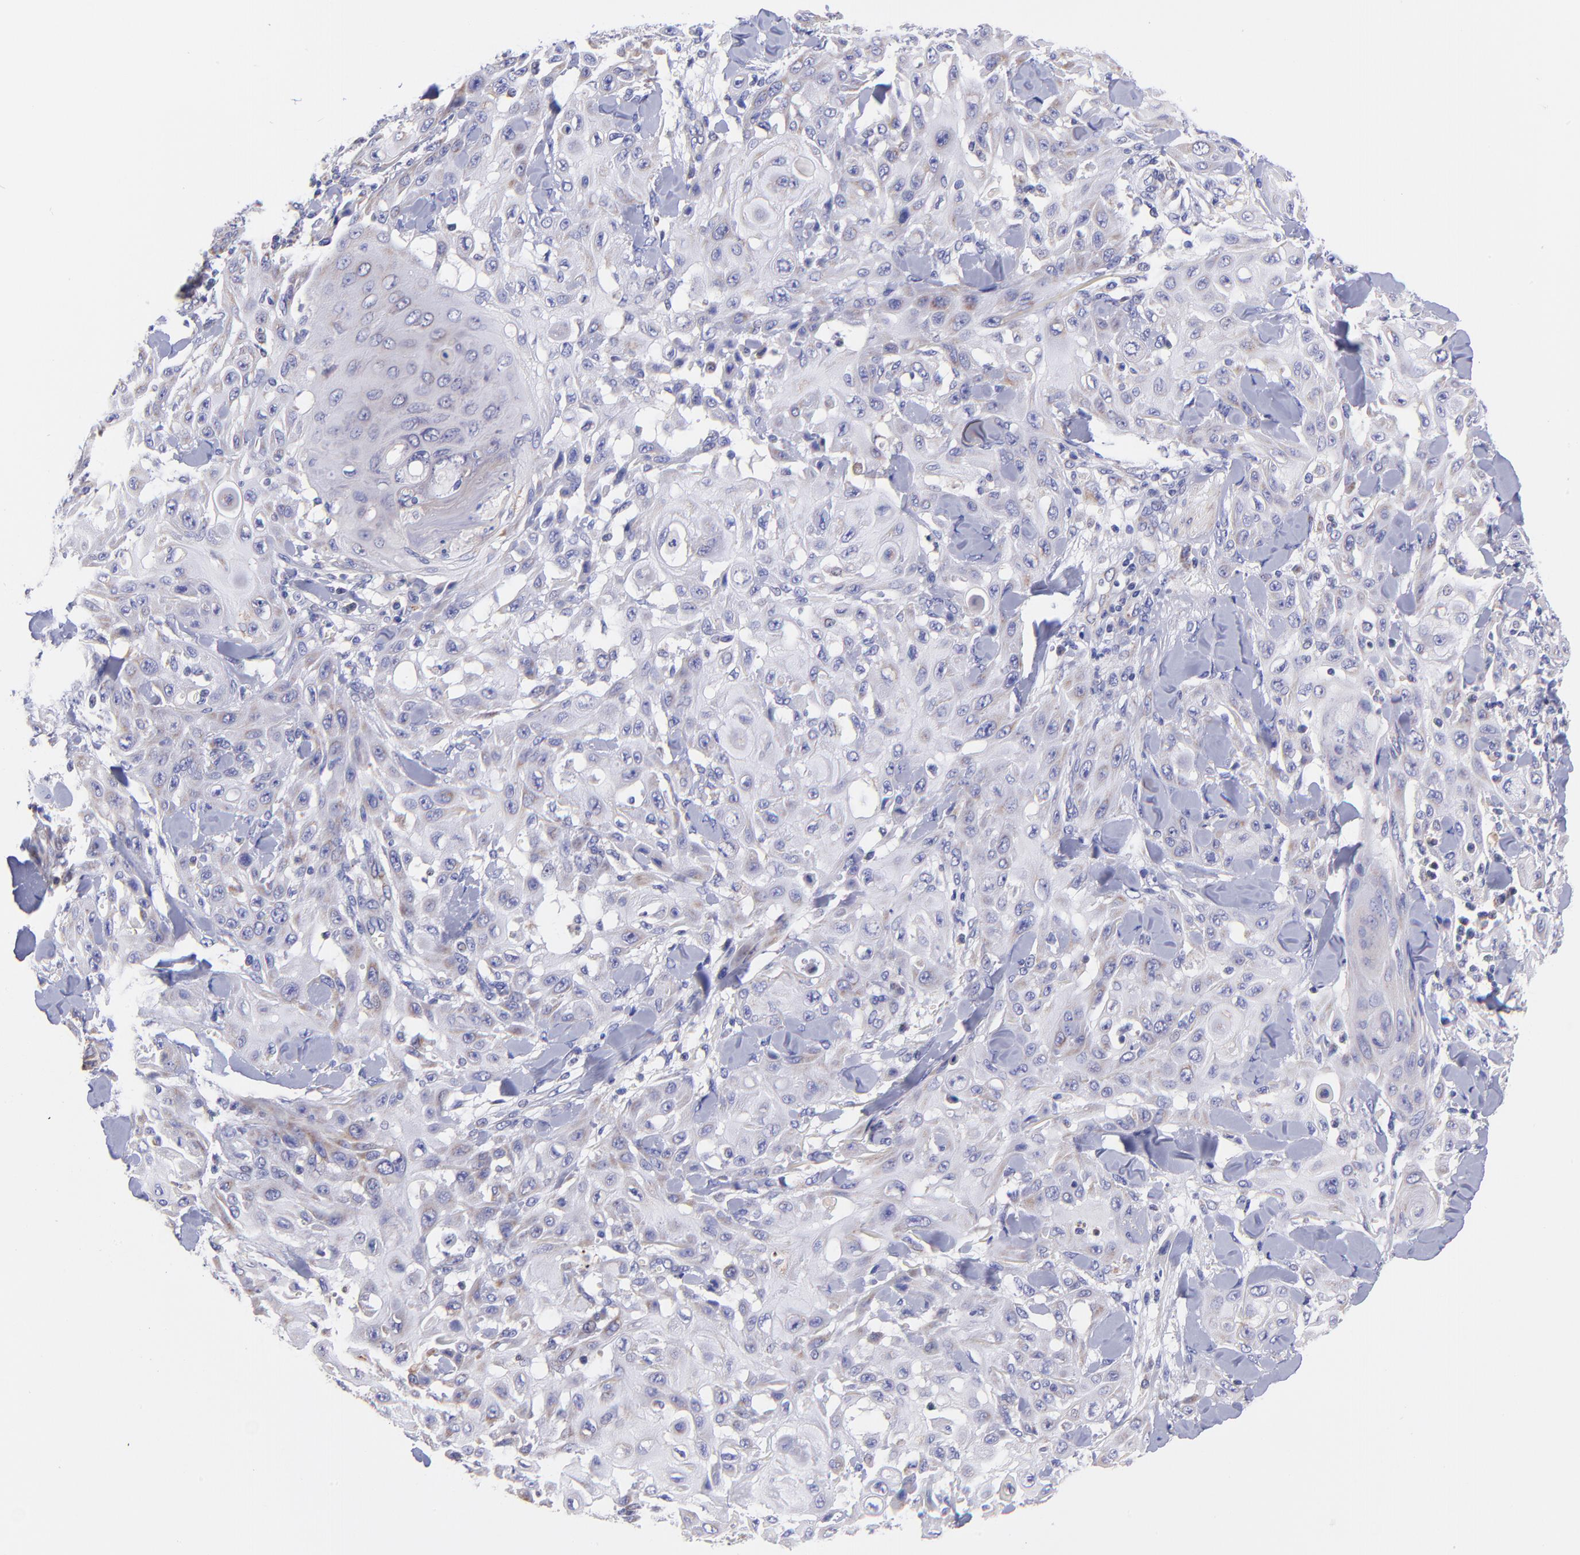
{"staining": {"intensity": "weak", "quantity": "25%-75%", "location": "cytoplasmic/membranous"}, "tissue": "skin cancer", "cell_type": "Tumor cells", "image_type": "cancer", "snomed": [{"axis": "morphology", "description": "Squamous cell carcinoma, NOS"}, {"axis": "topography", "description": "Skin"}], "caption": "Human skin cancer stained with a brown dye exhibits weak cytoplasmic/membranous positive positivity in about 25%-75% of tumor cells.", "gene": "NDUFB7", "patient": {"sex": "male", "age": 24}}